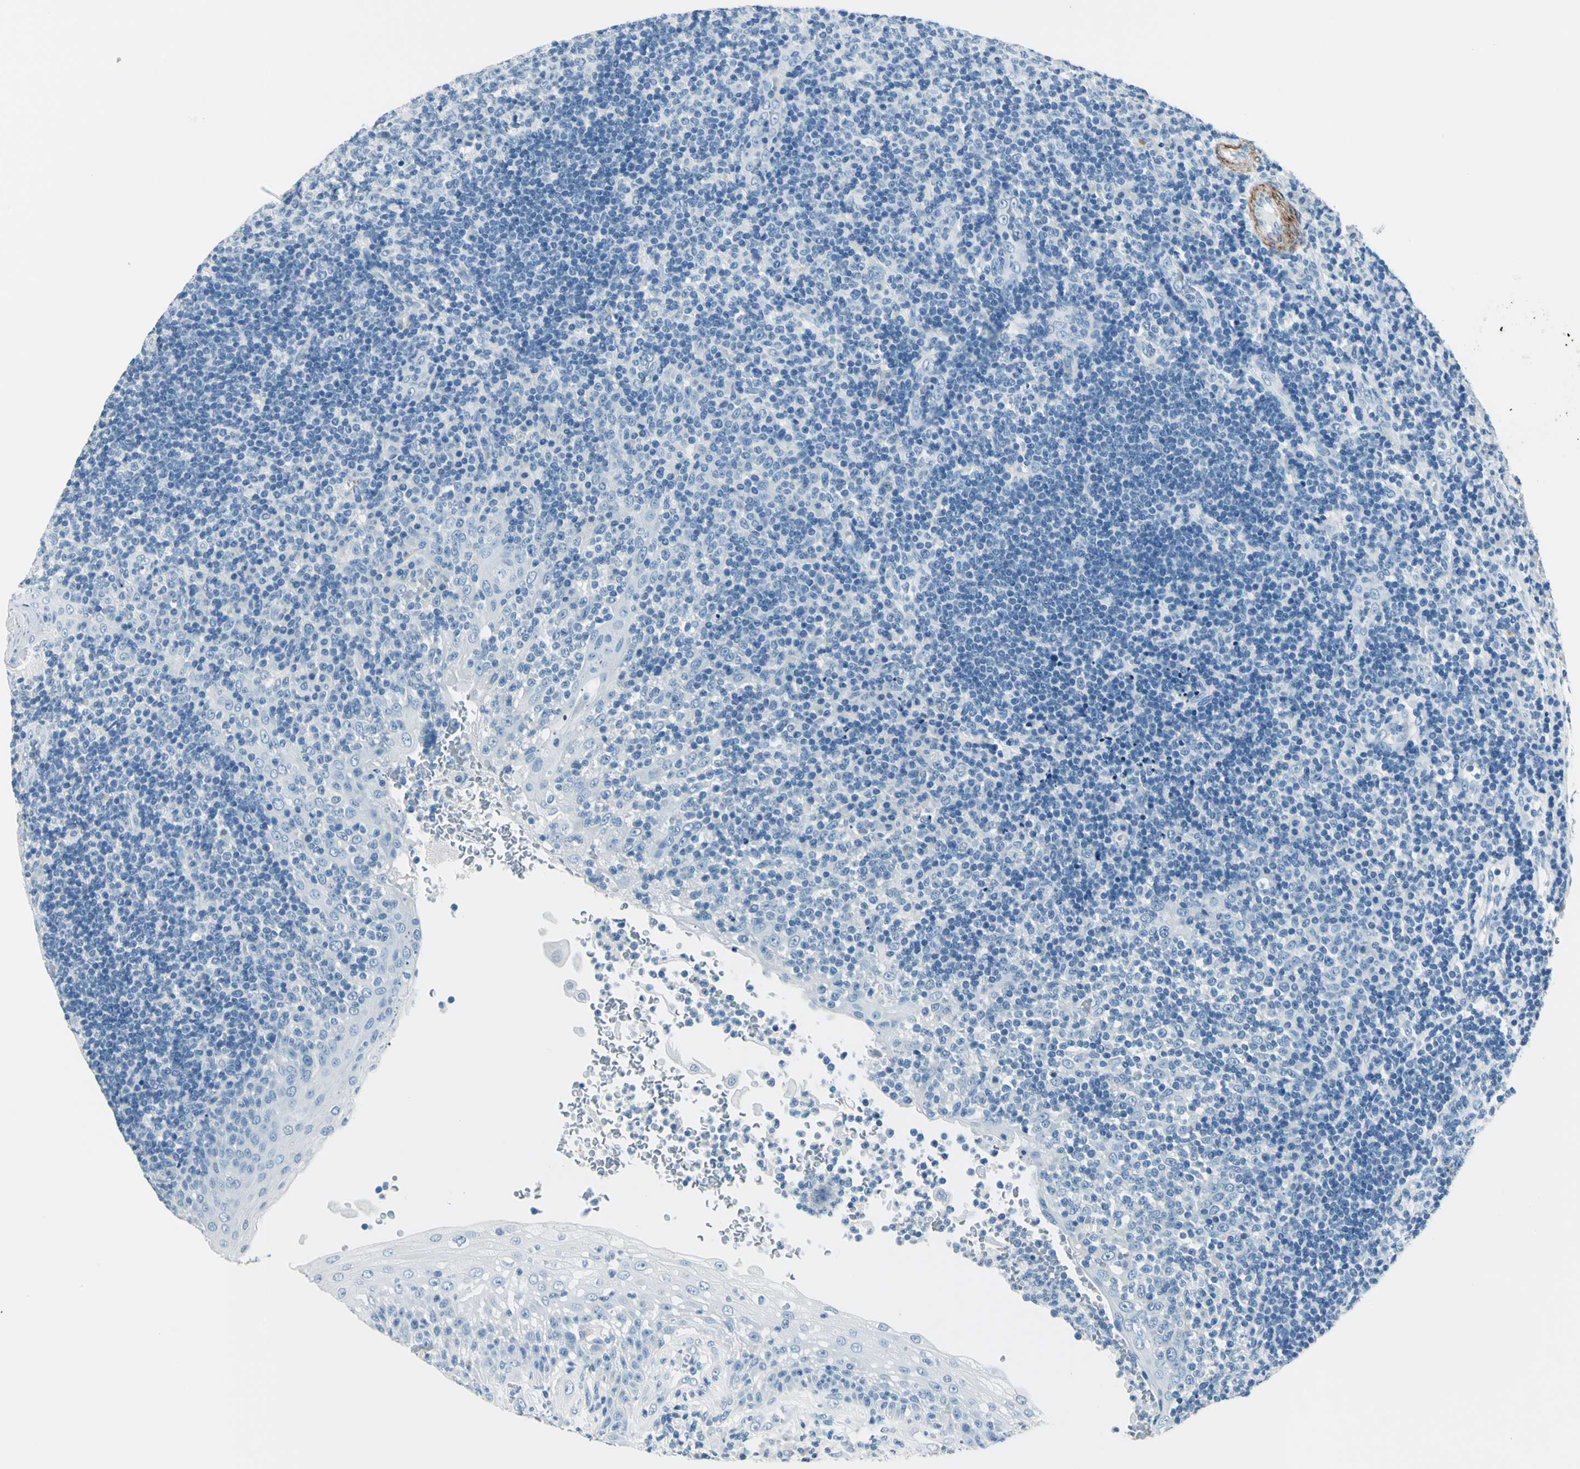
{"staining": {"intensity": "negative", "quantity": "none", "location": "none"}, "tissue": "tonsil", "cell_type": "Germinal center cells", "image_type": "normal", "snomed": [{"axis": "morphology", "description": "Normal tissue, NOS"}, {"axis": "topography", "description": "Tonsil"}], "caption": "Immunohistochemistry (IHC) of unremarkable human tonsil demonstrates no positivity in germinal center cells.", "gene": "CDH15", "patient": {"sex": "female", "age": 40}}